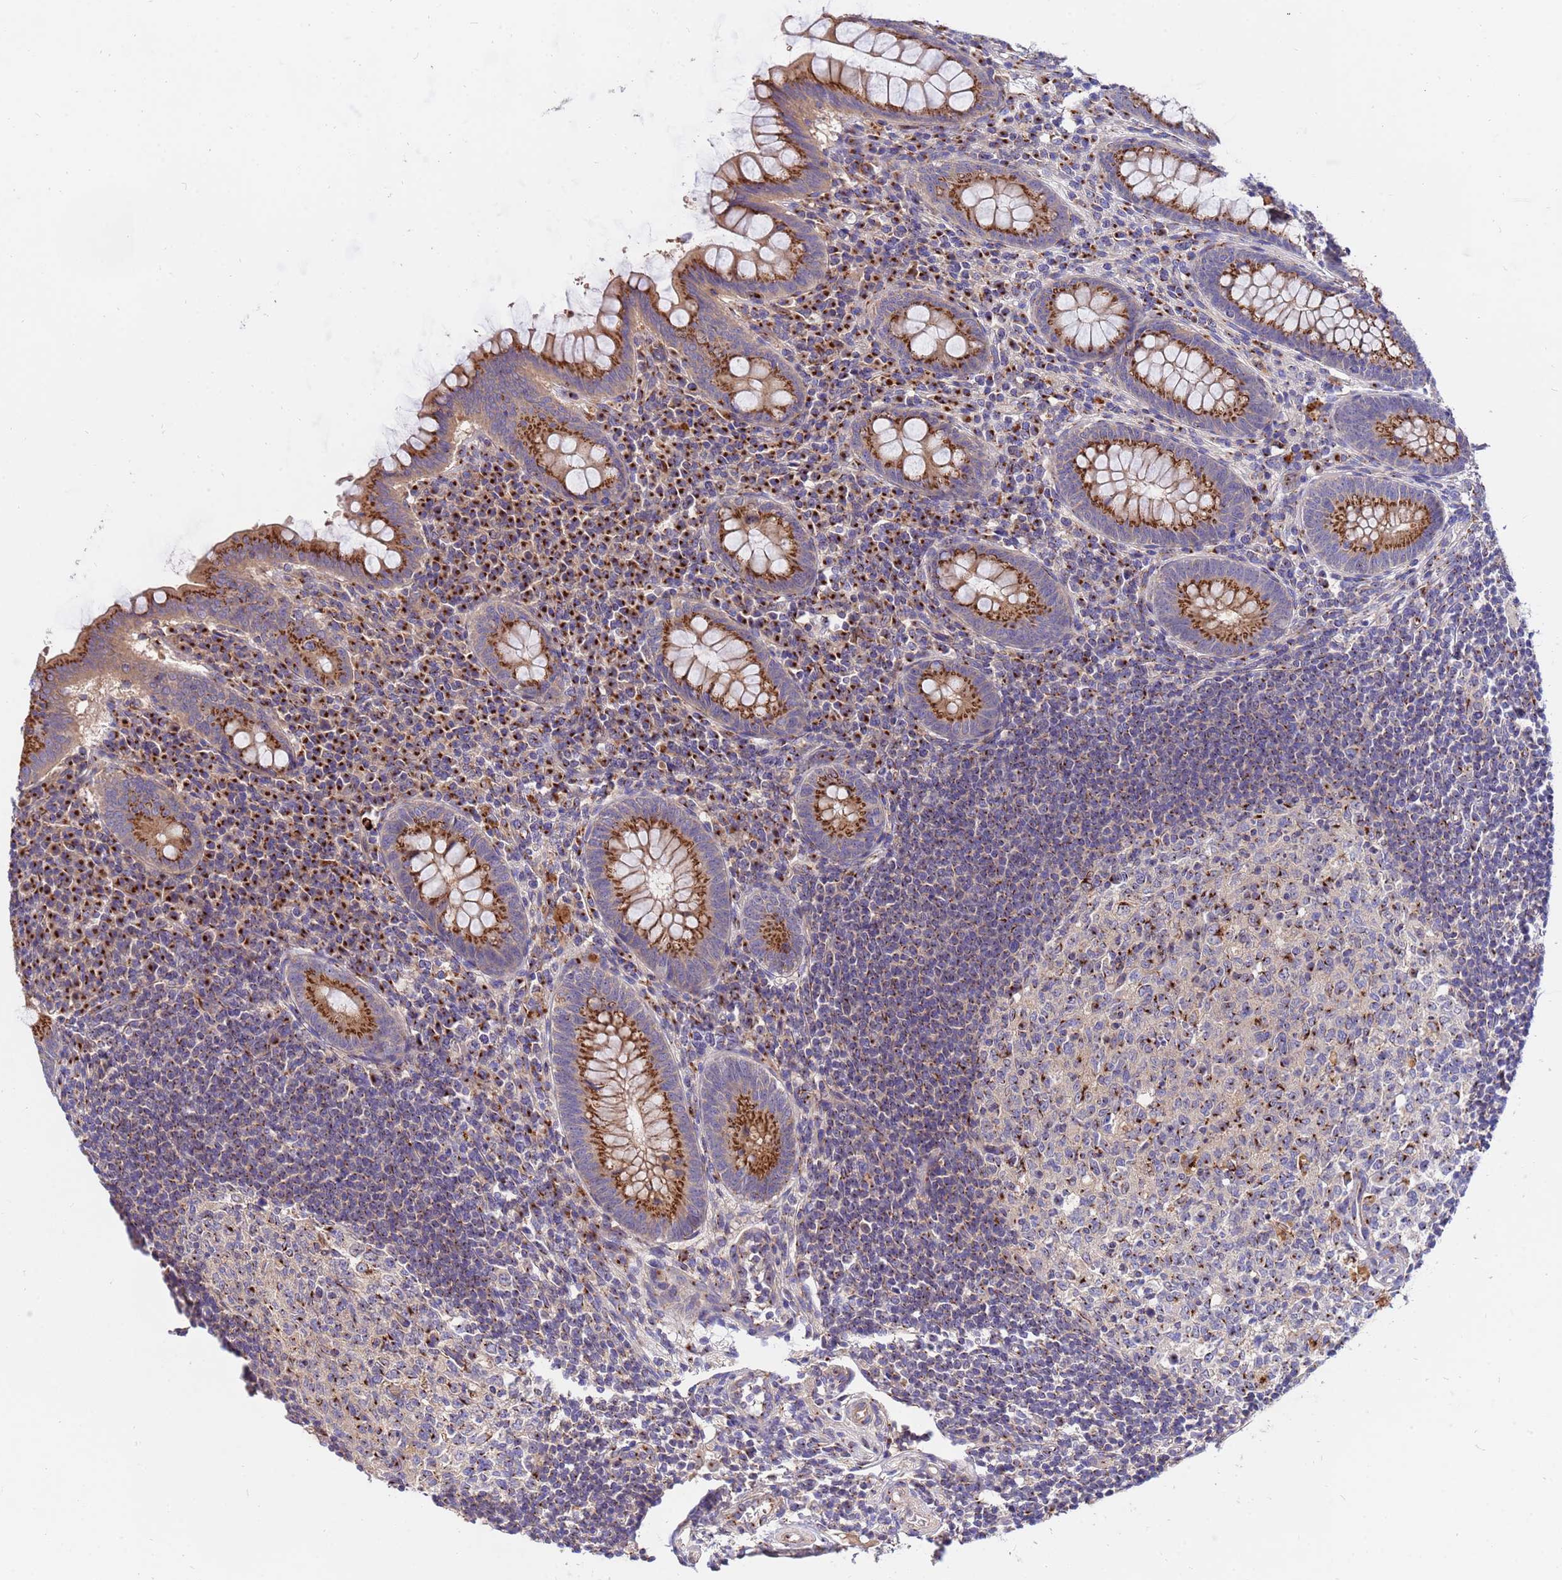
{"staining": {"intensity": "strong", "quantity": ">75%", "location": "cytoplasmic/membranous"}, "tissue": "appendix", "cell_type": "Glandular cells", "image_type": "normal", "snomed": [{"axis": "morphology", "description": "Normal tissue, NOS"}, {"axis": "topography", "description": "Appendix"}], "caption": "Immunohistochemistry (IHC) (DAB (3,3'-diaminobenzidine)) staining of normal human appendix exhibits strong cytoplasmic/membranous protein staining in about >75% of glandular cells.", "gene": "HPS3", "patient": {"sex": "female", "age": 33}}